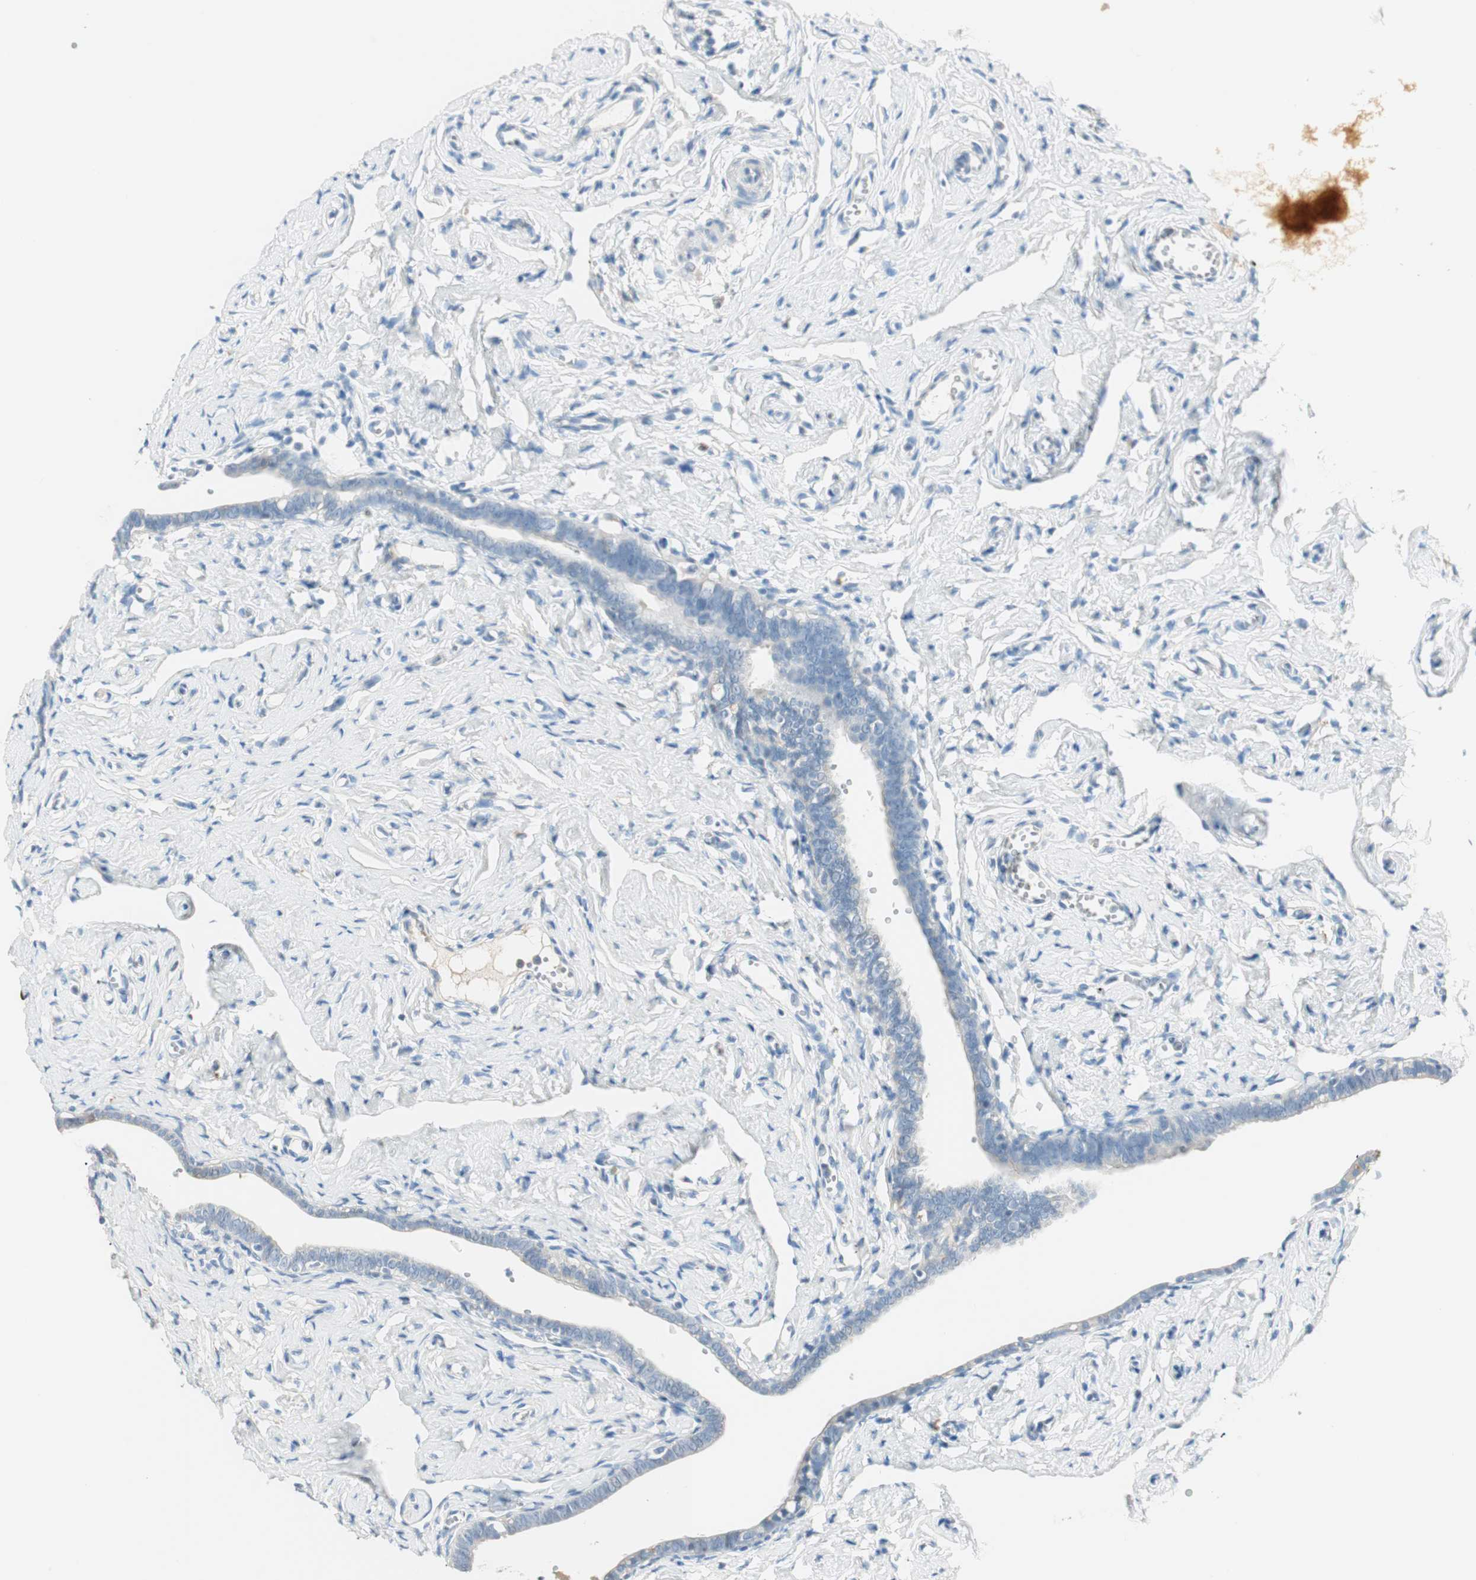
{"staining": {"intensity": "weak", "quantity": "25%-75%", "location": "cytoplasmic/membranous"}, "tissue": "fallopian tube", "cell_type": "Glandular cells", "image_type": "normal", "snomed": [{"axis": "morphology", "description": "Normal tissue, NOS"}, {"axis": "topography", "description": "Fallopian tube"}], "caption": "Protein analysis of unremarkable fallopian tube displays weak cytoplasmic/membranous expression in about 25%-75% of glandular cells. (IHC, brightfield microscopy, high magnification).", "gene": "HPGD", "patient": {"sex": "female", "age": 71}}